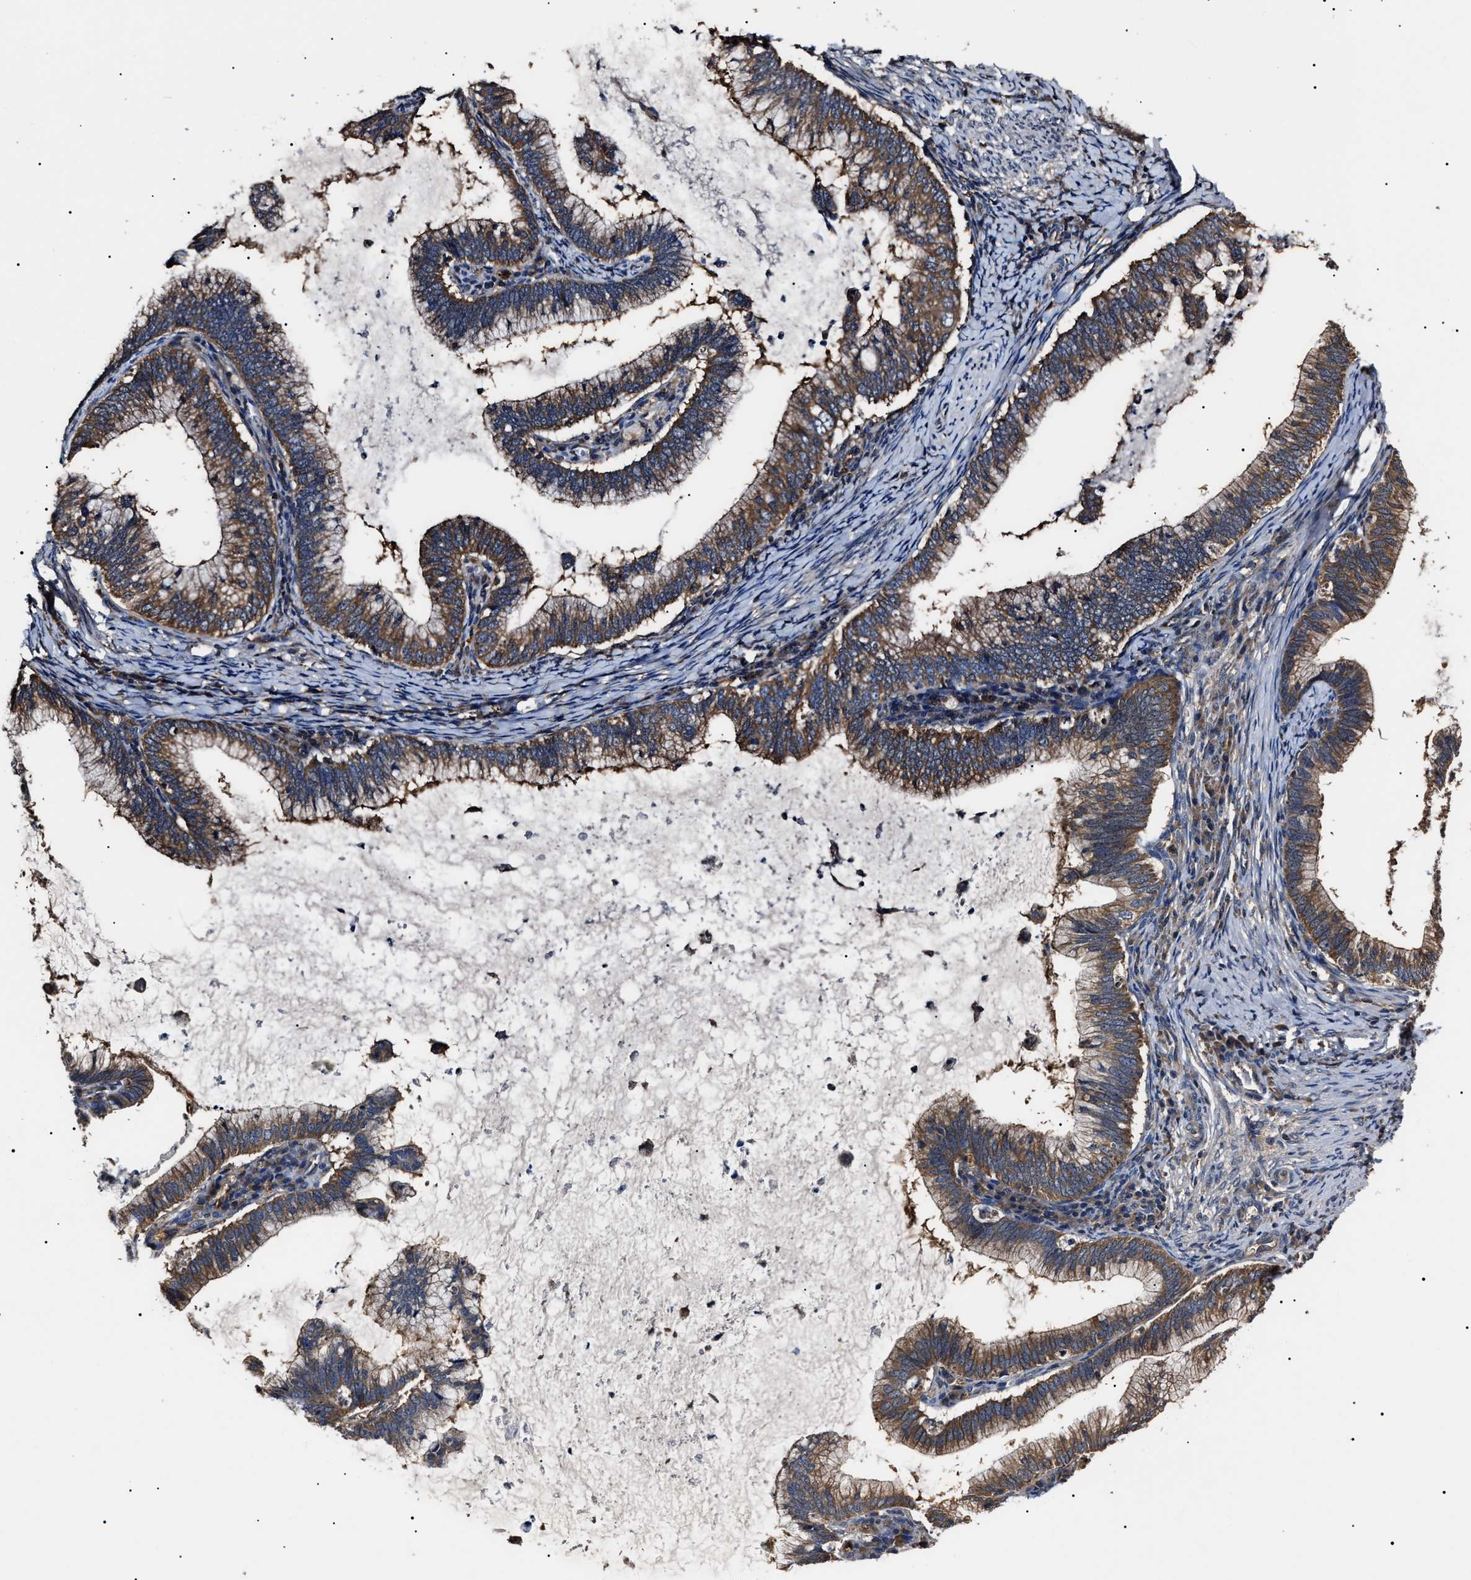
{"staining": {"intensity": "moderate", "quantity": ">75%", "location": "cytoplasmic/membranous"}, "tissue": "cervical cancer", "cell_type": "Tumor cells", "image_type": "cancer", "snomed": [{"axis": "morphology", "description": "Adenocarcinoma, NOS"}, {"axis": "topography", "description": "Cervix"}], "caption": "Immunohistochemical staining of cervical adenocarcinoma exhibits medium levels of moderate cytoplasmic/membranous positivity in about >75% of tumor cells.", "gene": "CCT8", "patient": {"sex": "female", "age": 36}}